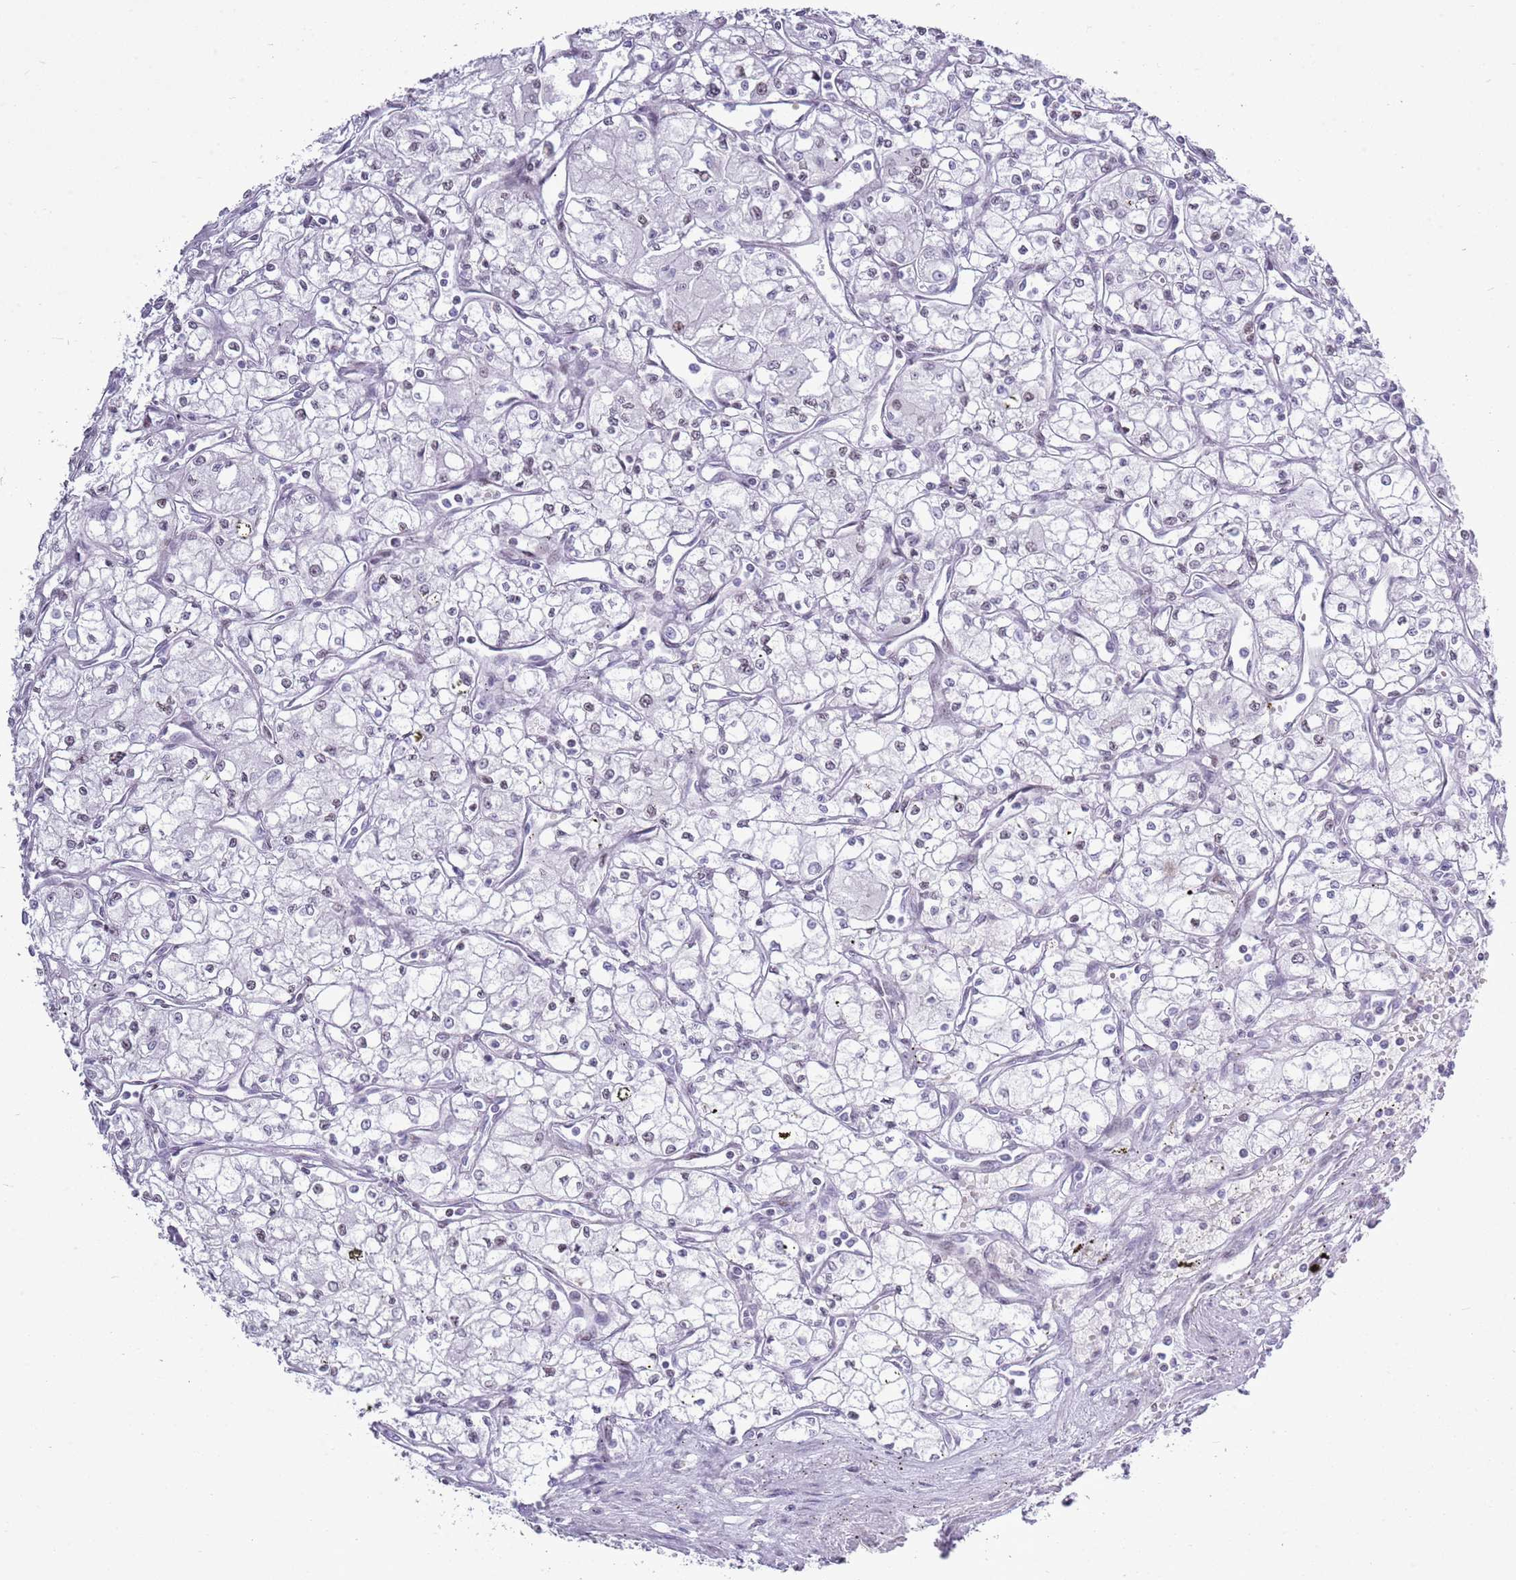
{"staining": {"intensity": "negative", "quantity": "none", "location": "none"}, "tissue": "renal cancer", "cell_type": "Tumor cells", "image_type": "cancer", "snomed": [{"axis": "morphology", "description": "Adenocarcinoma, NOS"}, {"axis": "topography", "description": "Kidney"}], "caption": "High magnification brightfield microscopy of renal cancer (adenocarcinoma) stained with DAB (brown) and counterstained with hematoxylin (blue): tumor cells show no significant staining.", "gene": "ASIP", "patient": {"sex": "male", "age": 59}}